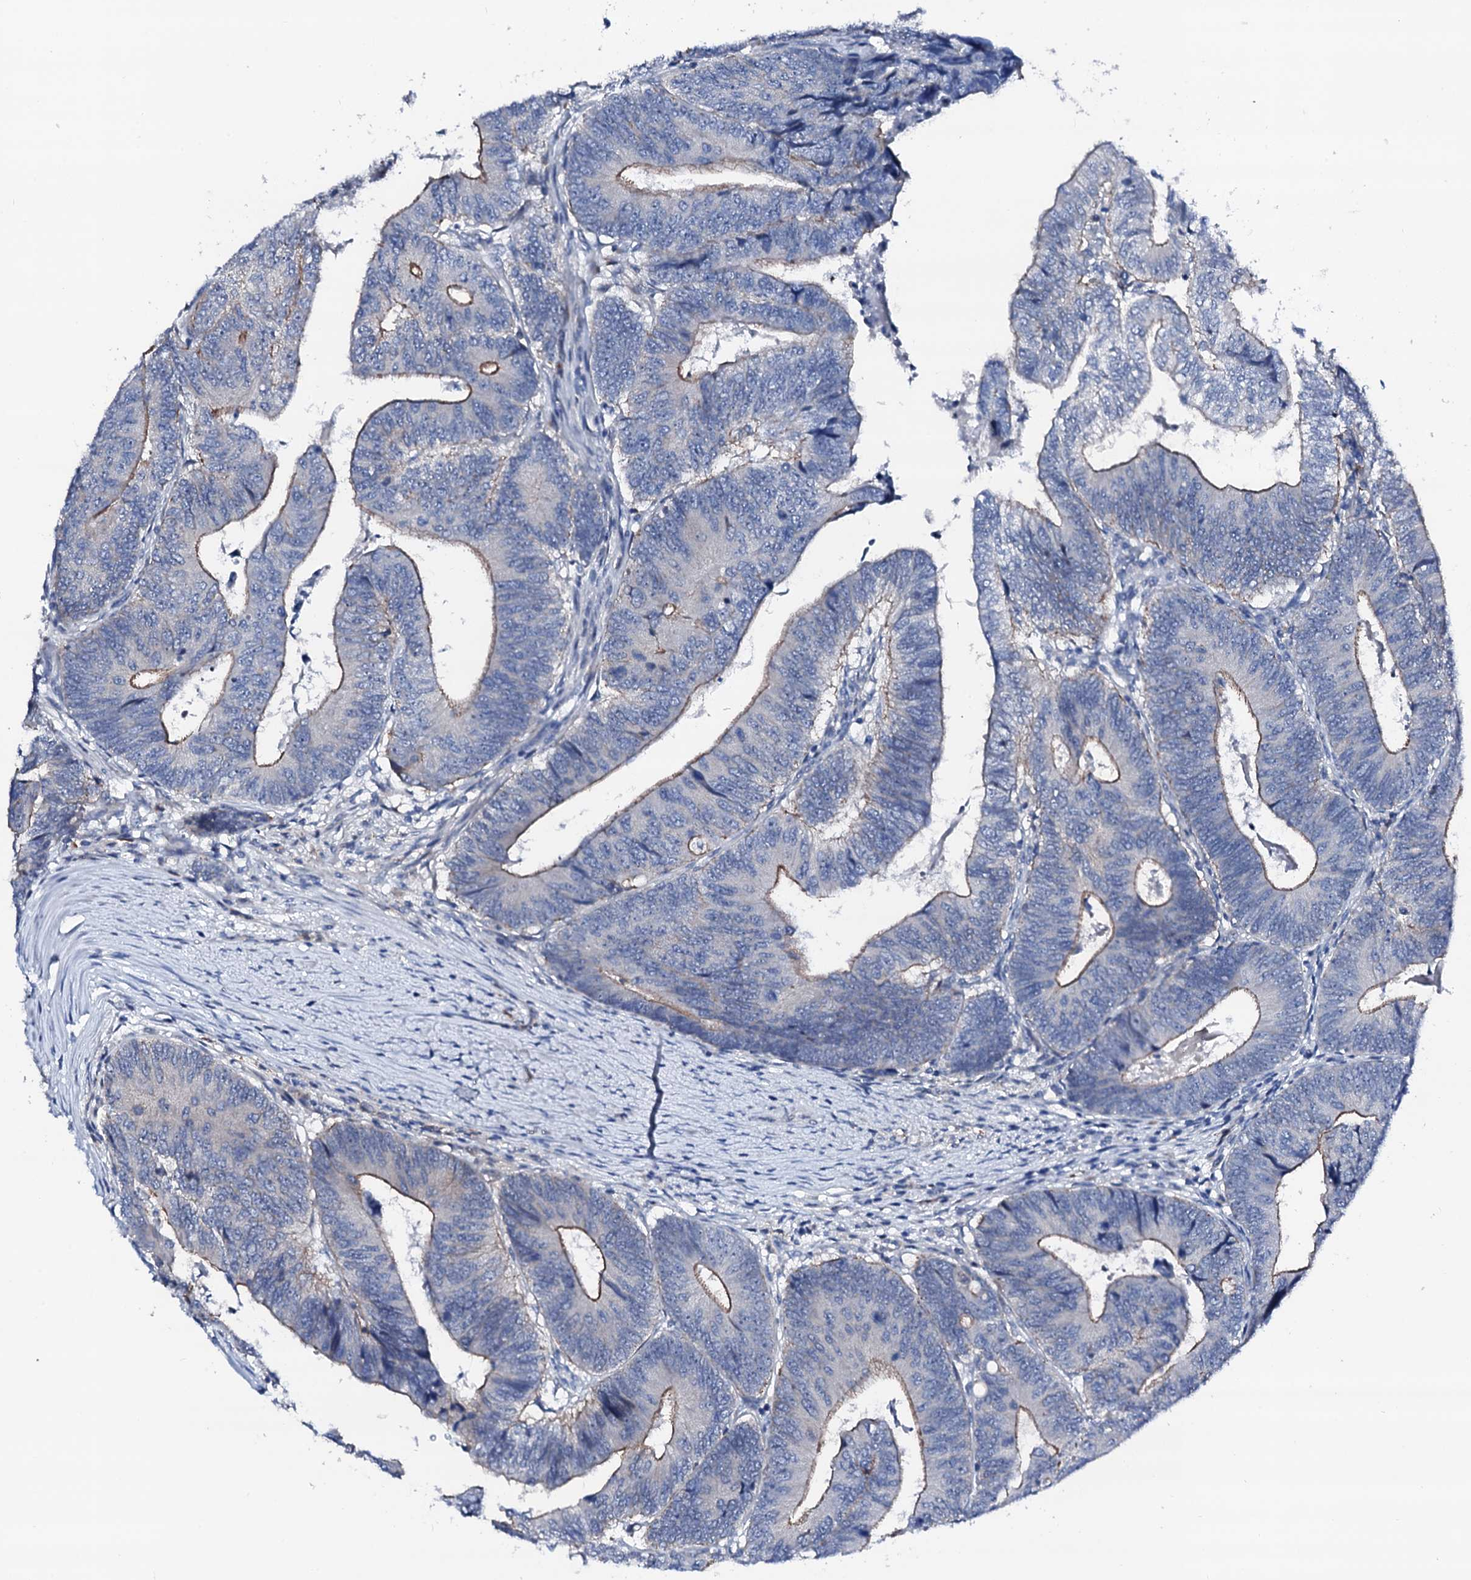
{"staining": {"intensity": "weak", "quantity": "<25%", "location": "cytoplasmic/membranous"}, "tissue": "colorectal cancer", "cell_type": "Tumor cells", "image_type": "cancer", "snomed": [{"axis": "morphology", "description": "Adenocarcinoma, NOS"}, {"axis": "topography", "description": "Colon"}], "caption": "This is a histopathology image of IHC staining of colorectal adenocarcinoma, which shows no positivity in tumor cells.", "gene": "TRAFD1", "patient": {"sex": "female", "age": 67}}